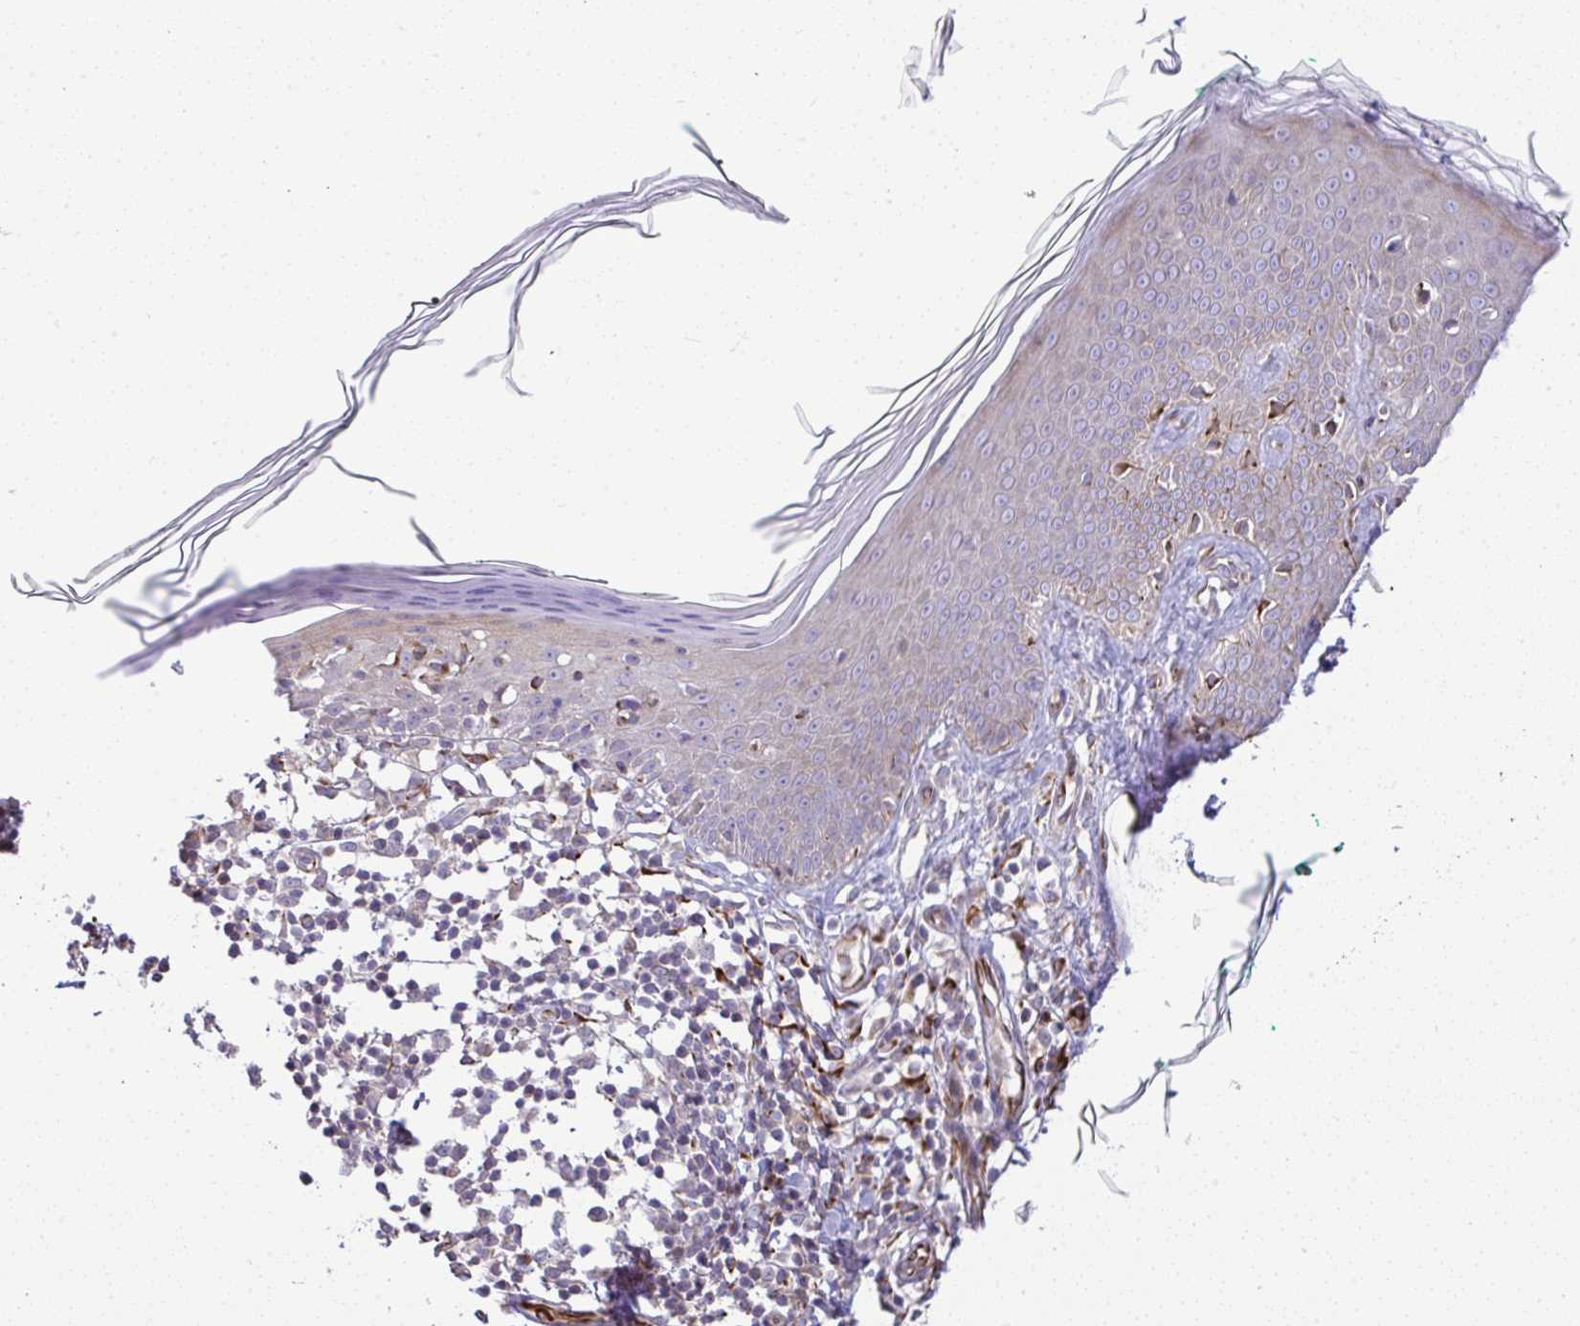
{"staining": {"intensity": "negative", "quantity": "none", "location": "none"}, "tissue": "skin", "cell_type": "Fibroblasts", "image_type": "normal", "snomed": [{"axis": "morphology", "description": "Normal tissue, NOS"}, {"axis": "topography", "description": "Skin"}, {"axis": "topography", "description": "Peripheral nerve tissue"}], "caption": "Immunohistochemistry (IHC) histopathology image of normal skin: skin stained with DAB (3,3'-diaminobenzidine) displays no significant protein expression in fibroblasts.", "gene": "GRID2", "patient": {"sex": "female", "age": 45}}